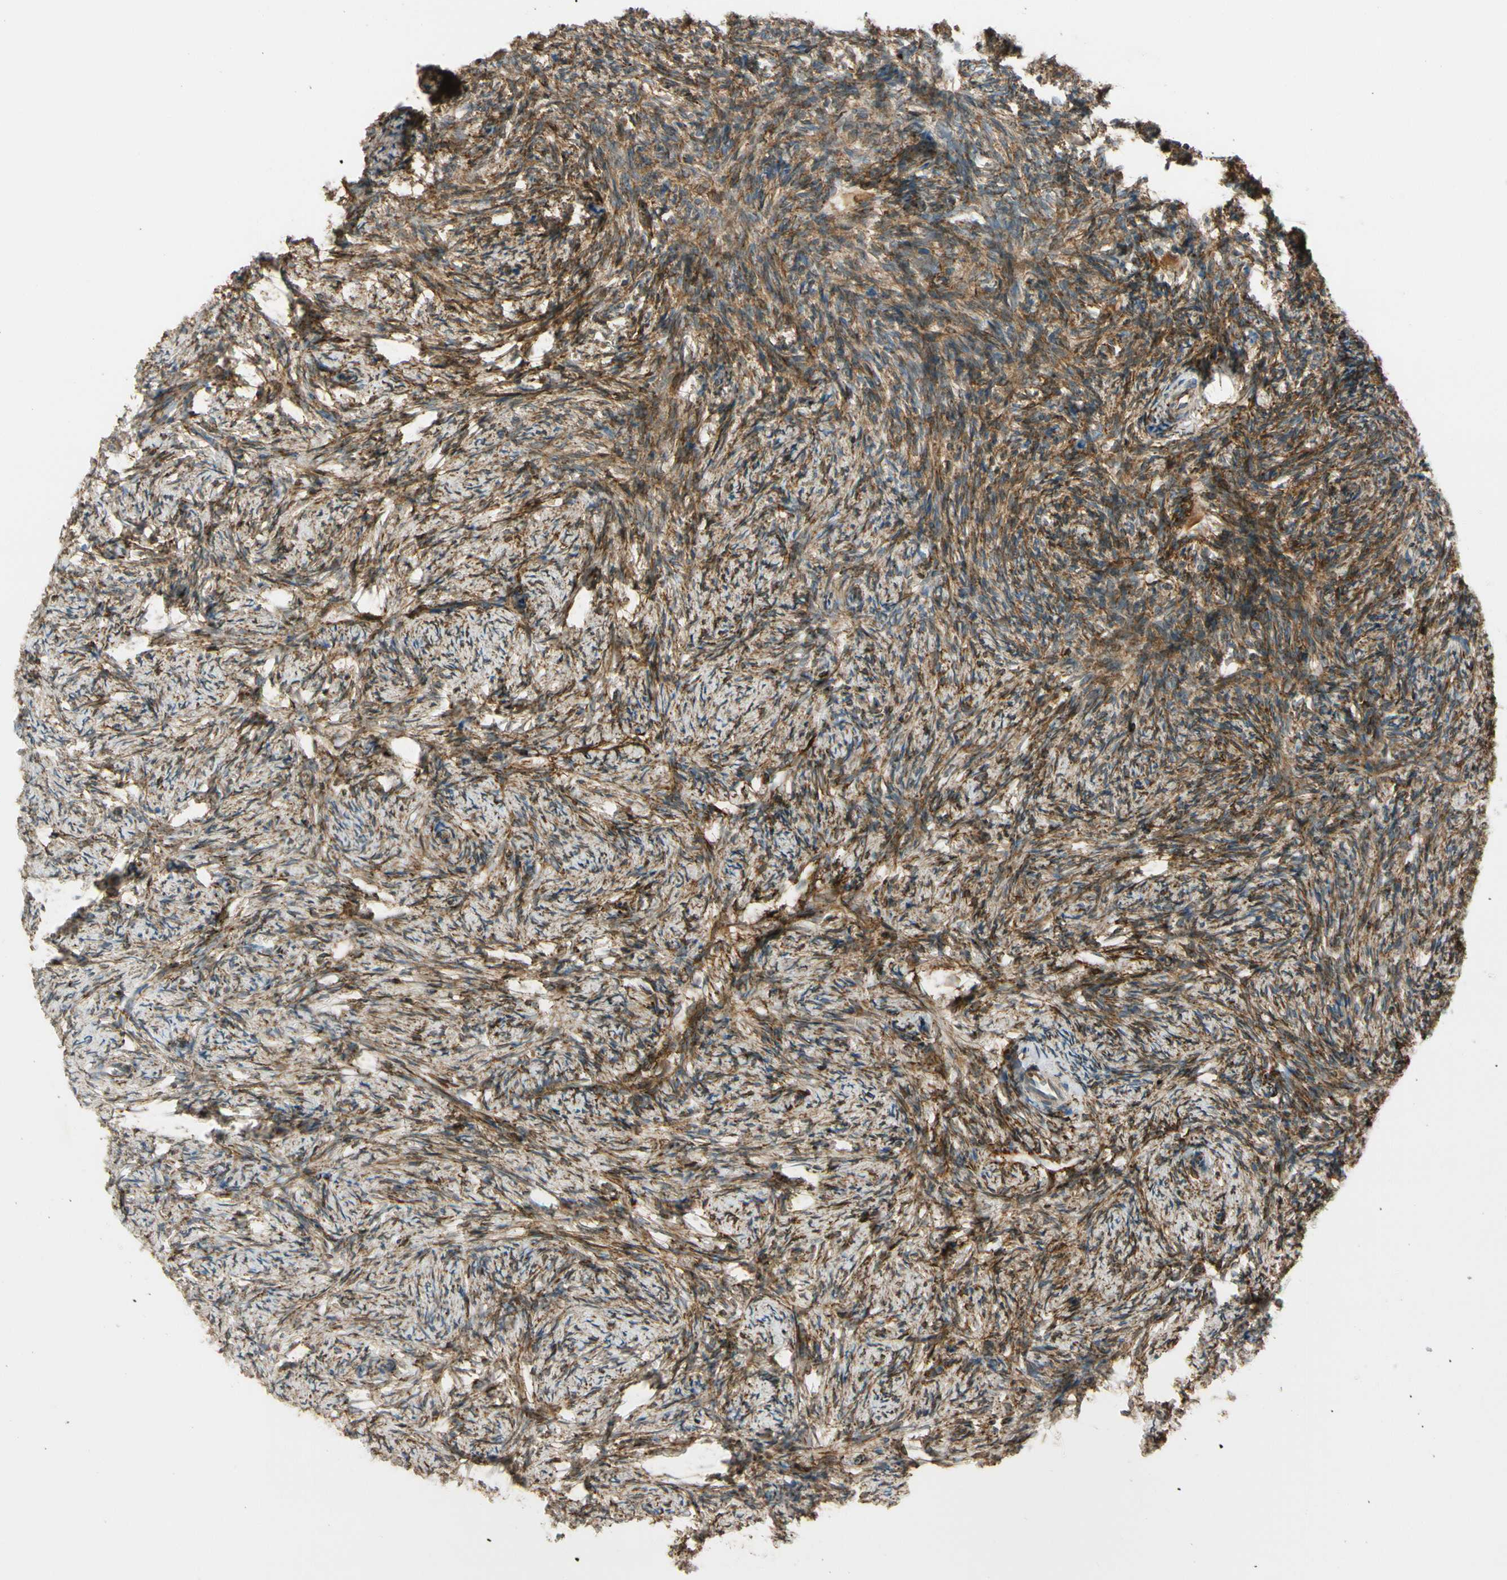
{"staining": {"intensity": "moderate", "quantity": ">75%", "location": "cytoplasmic/membranous"}, "tissue": "ovary", "cell_type": "Follicle cells", "image_type": "normal", "snomed": [{"axis": "morphology", "description": "Normal tissue, NOS"}, {"axis": "topography", "description": "Ovary"}], "caption": "An immunohistochemistry (IHC) histopathology image of unremarkable tissue is shown. Protein staining in brown shows moderate cytoplasmic/membranous positivity in ovary within follicle cells. The staining was performed using DAB, with brown indicating positive protein expression. Nuclei are stained blue with hematoxylin.", "gene": "FKBP7", "patient": {"sex": "female", "age": 60}}